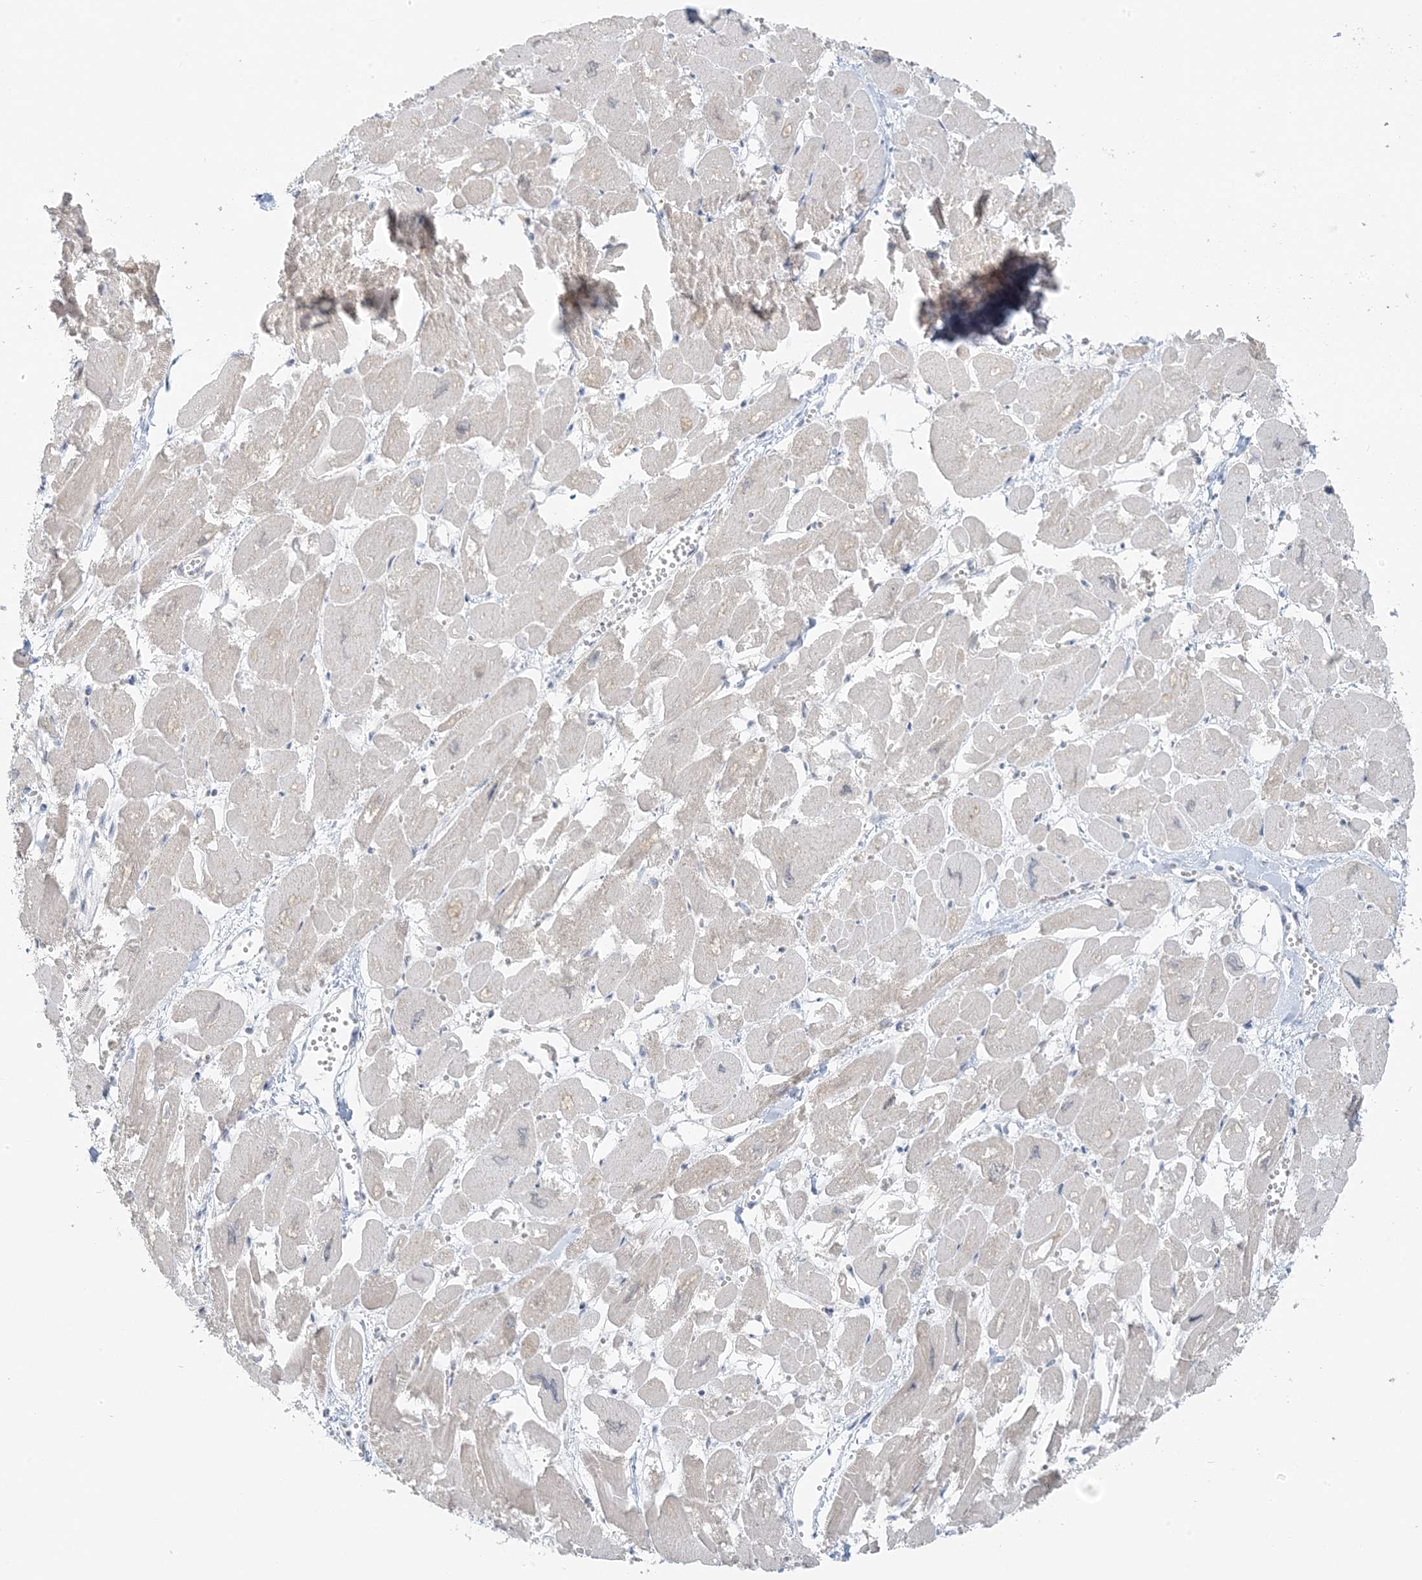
{"staining": {"intensity": "negative", "quantity": "none", "location": "none"}, "tissue": "heart muscle", "cell_type": "Cardiomyocytes", "image_type": "normal", "snomed": [{"axis": "morphology", "description": "Normal tissue, NOS"}, {"axis": "topography", "description": "Heart"}], "caption": "IHC image of benign heart muscle: human heart muscle stained with DAB displays no significant protein positivity in cardiomyocytes. (IHC, brightfield microscopy, high magnification).", "gene": "EEFSEC", "patient": {"sex": "male", "age": 54}}